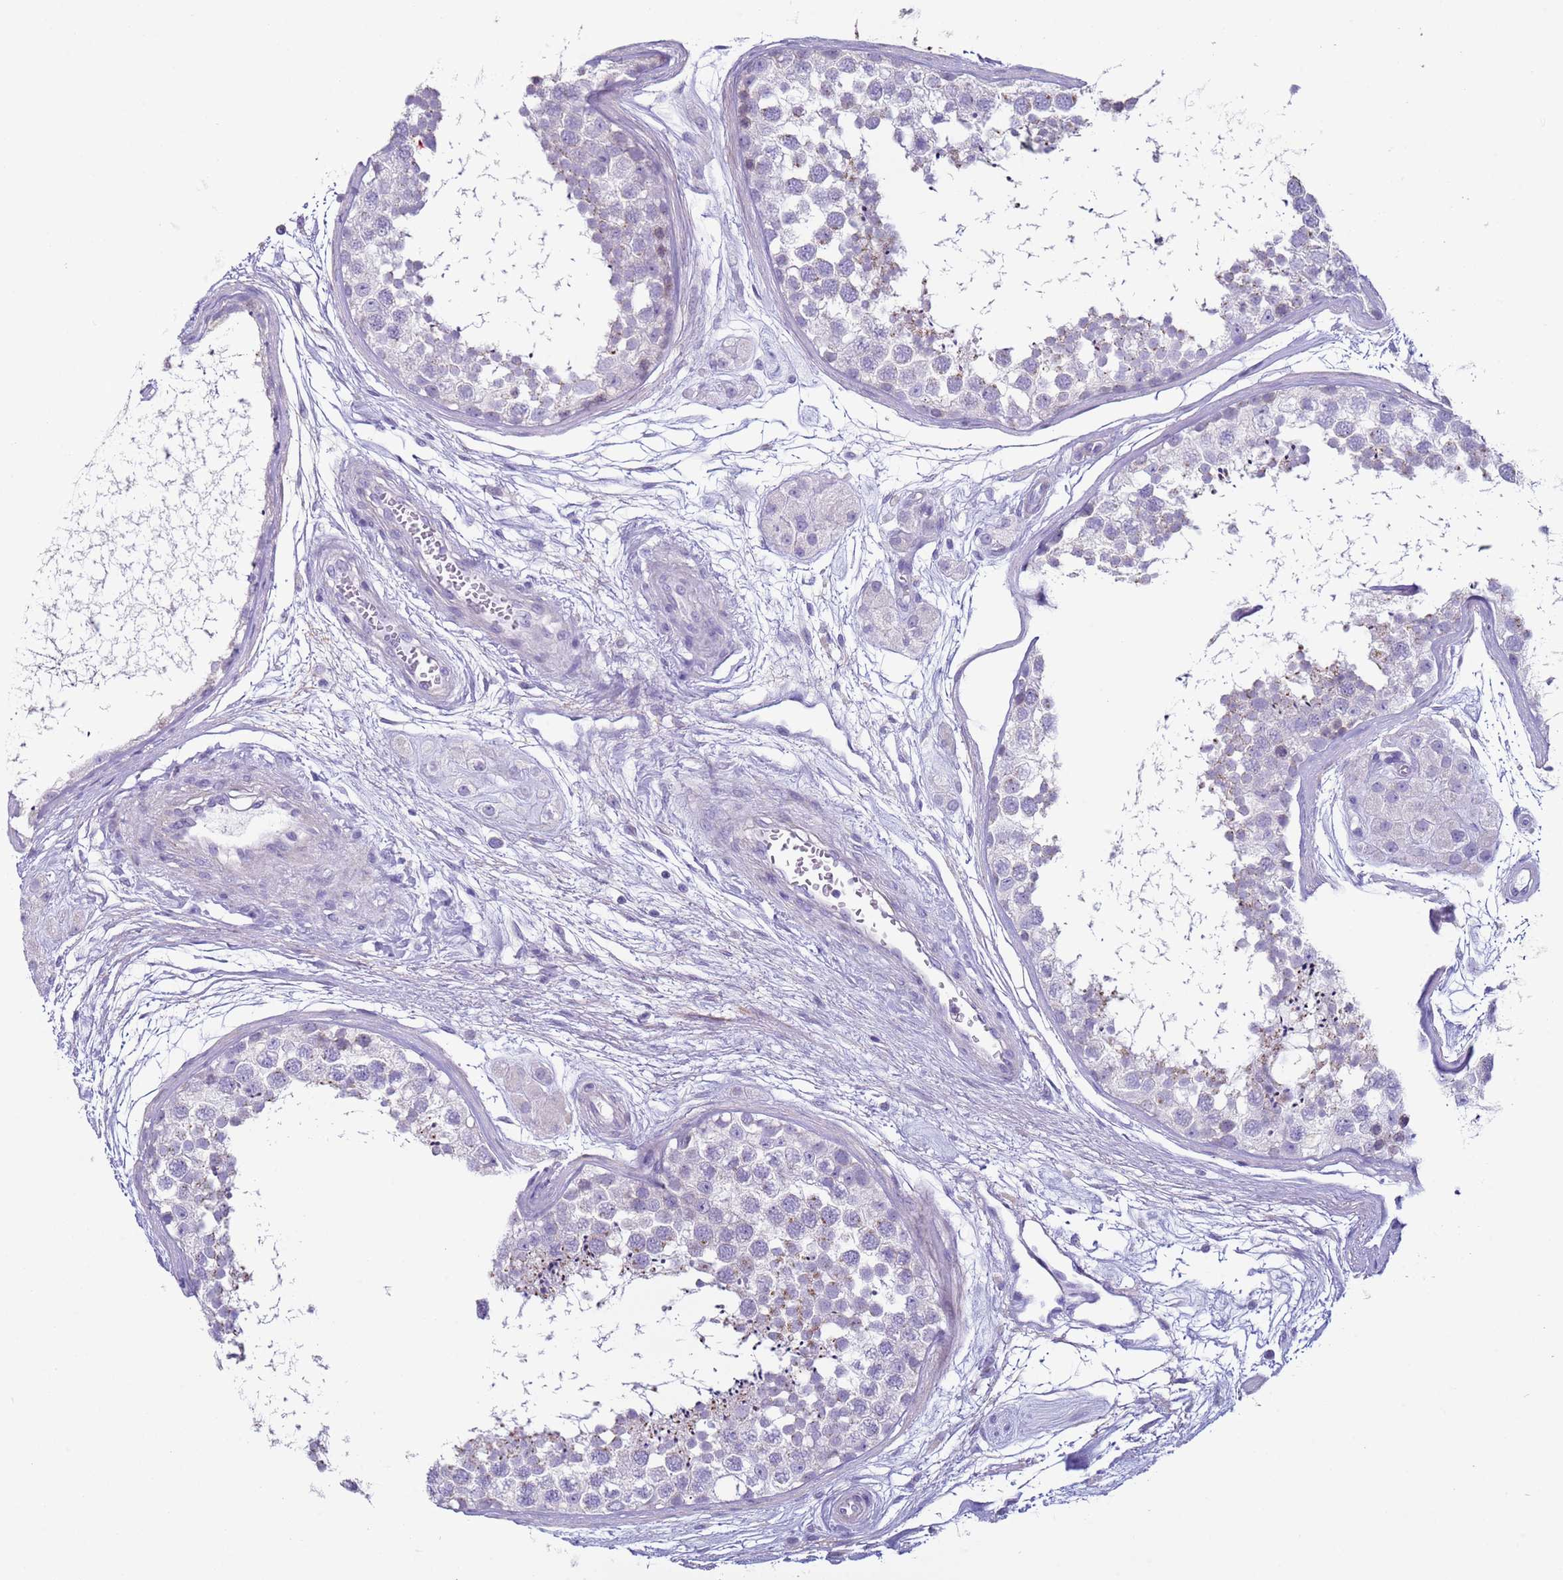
{"staining": {"intensity": "moderate", "quantity": "<25%", "location": "cytoplasmic/membranous"}, "tissue": "testis", "cell_type": "Cells in seminiferous ducts", "image_type": "normal", "snomed": [{"axis": "morphology", "description": "Normal tissue, NOS"}, {"axis": "topography", "description": "Testis"}], "caption": "IHC of benign testis shows low levels of moderate cytoplasmic/membranous staining in about <25% of cells in seminiferous ducts.", "gene": "NPAP1", "patient": {"sex": "male", "age": 56}}